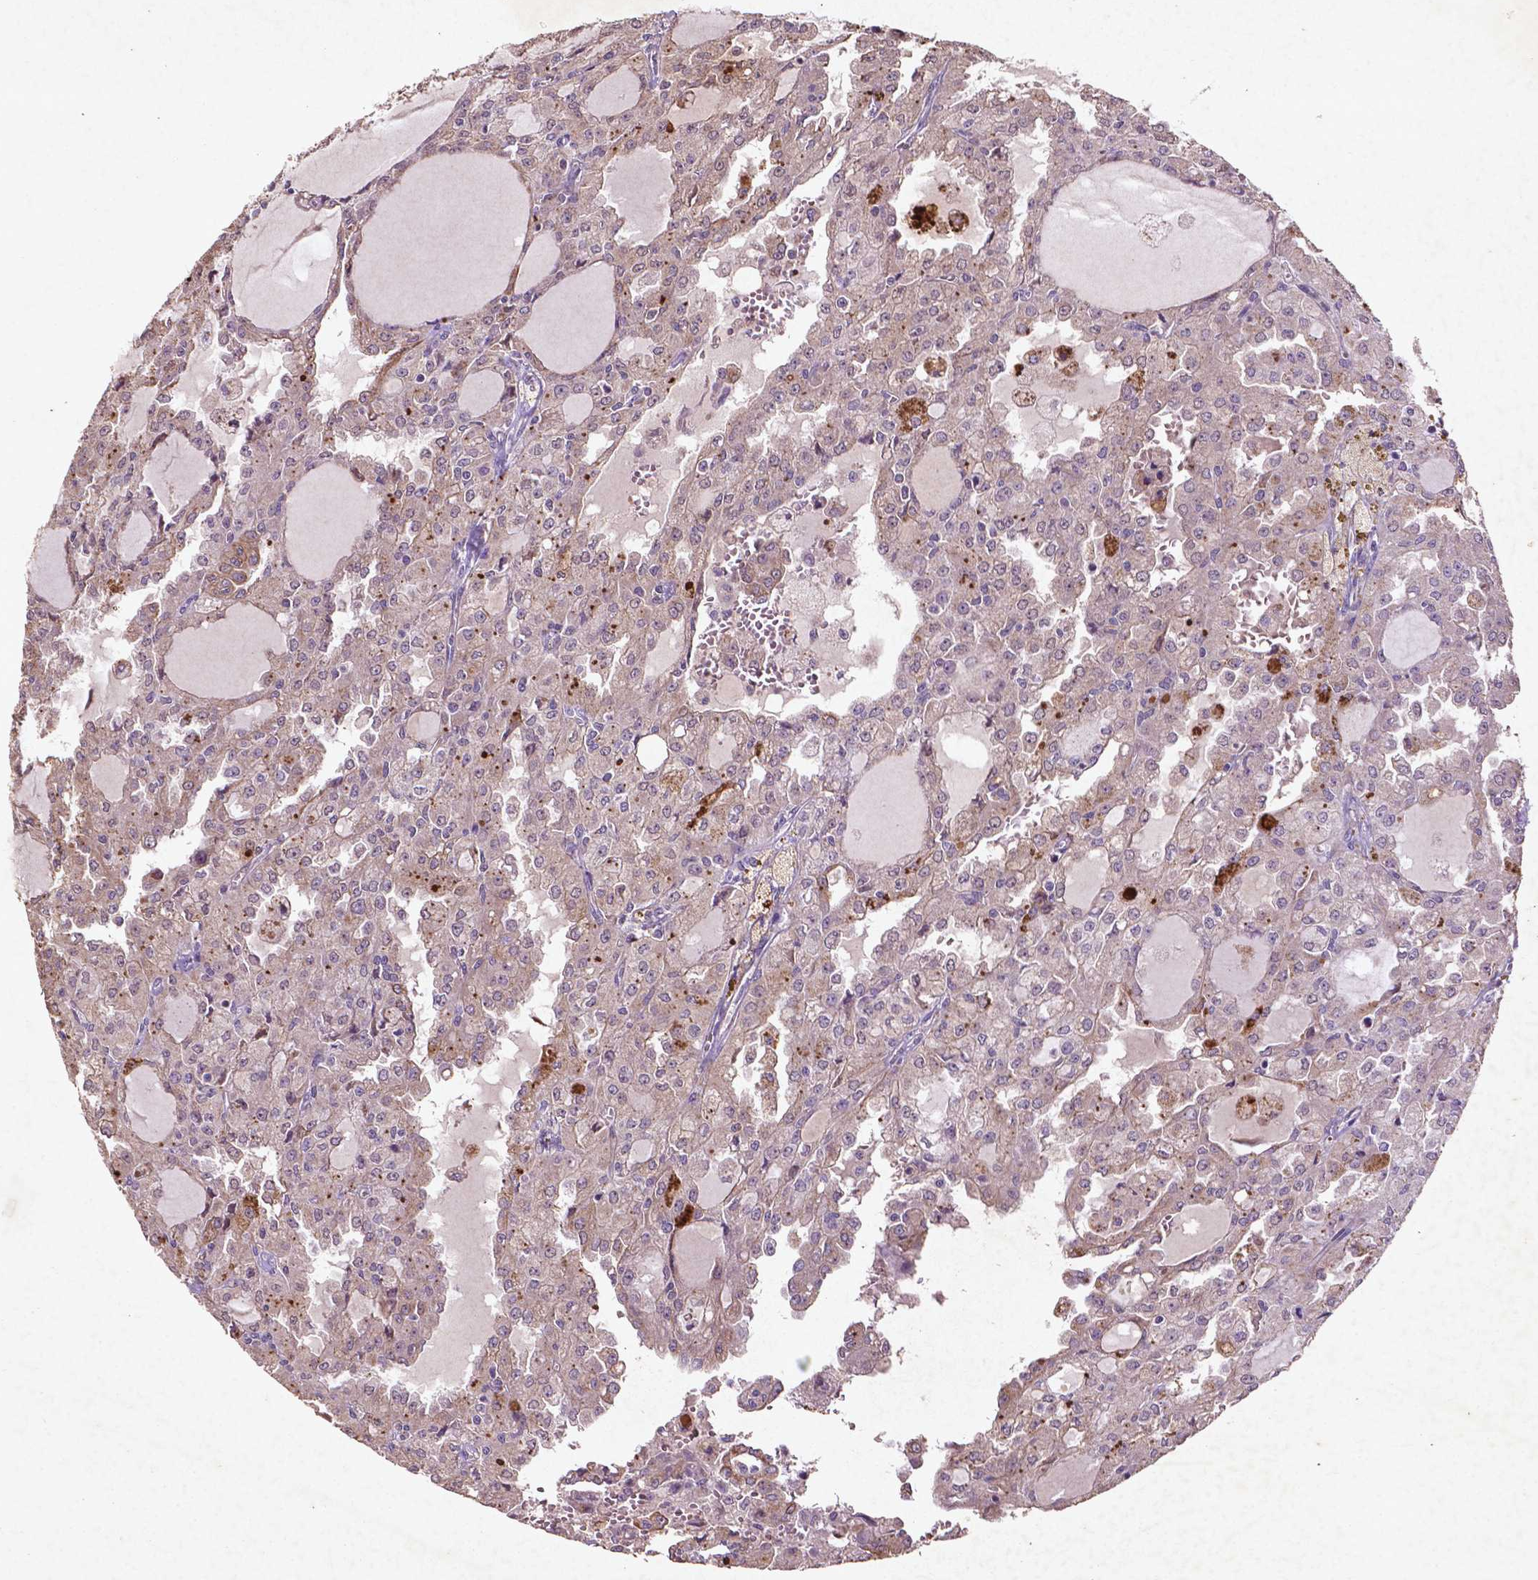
{"staining": {"intensity": "moderate", "quantity": "<25%", "location": "cytoplasmic/membranous"}, "tissue": "head and neck cancer", "cell_type": "Tumor cells", "image_type": "cancer", "snomed": [{"axis": "morphology", "description": "Adenocarcinoma, NOS"}, {"axis": "topography", "description": "Head-Neck"}], "caption": "Brown immunohistochemical staining in adenocarcinoma (head and neck) reveals moderate cytoplasmic/membranous expression in about <25% of tumor cells.", "gene": "COQ2", "patient": {"sex": "male", "age": 64}}